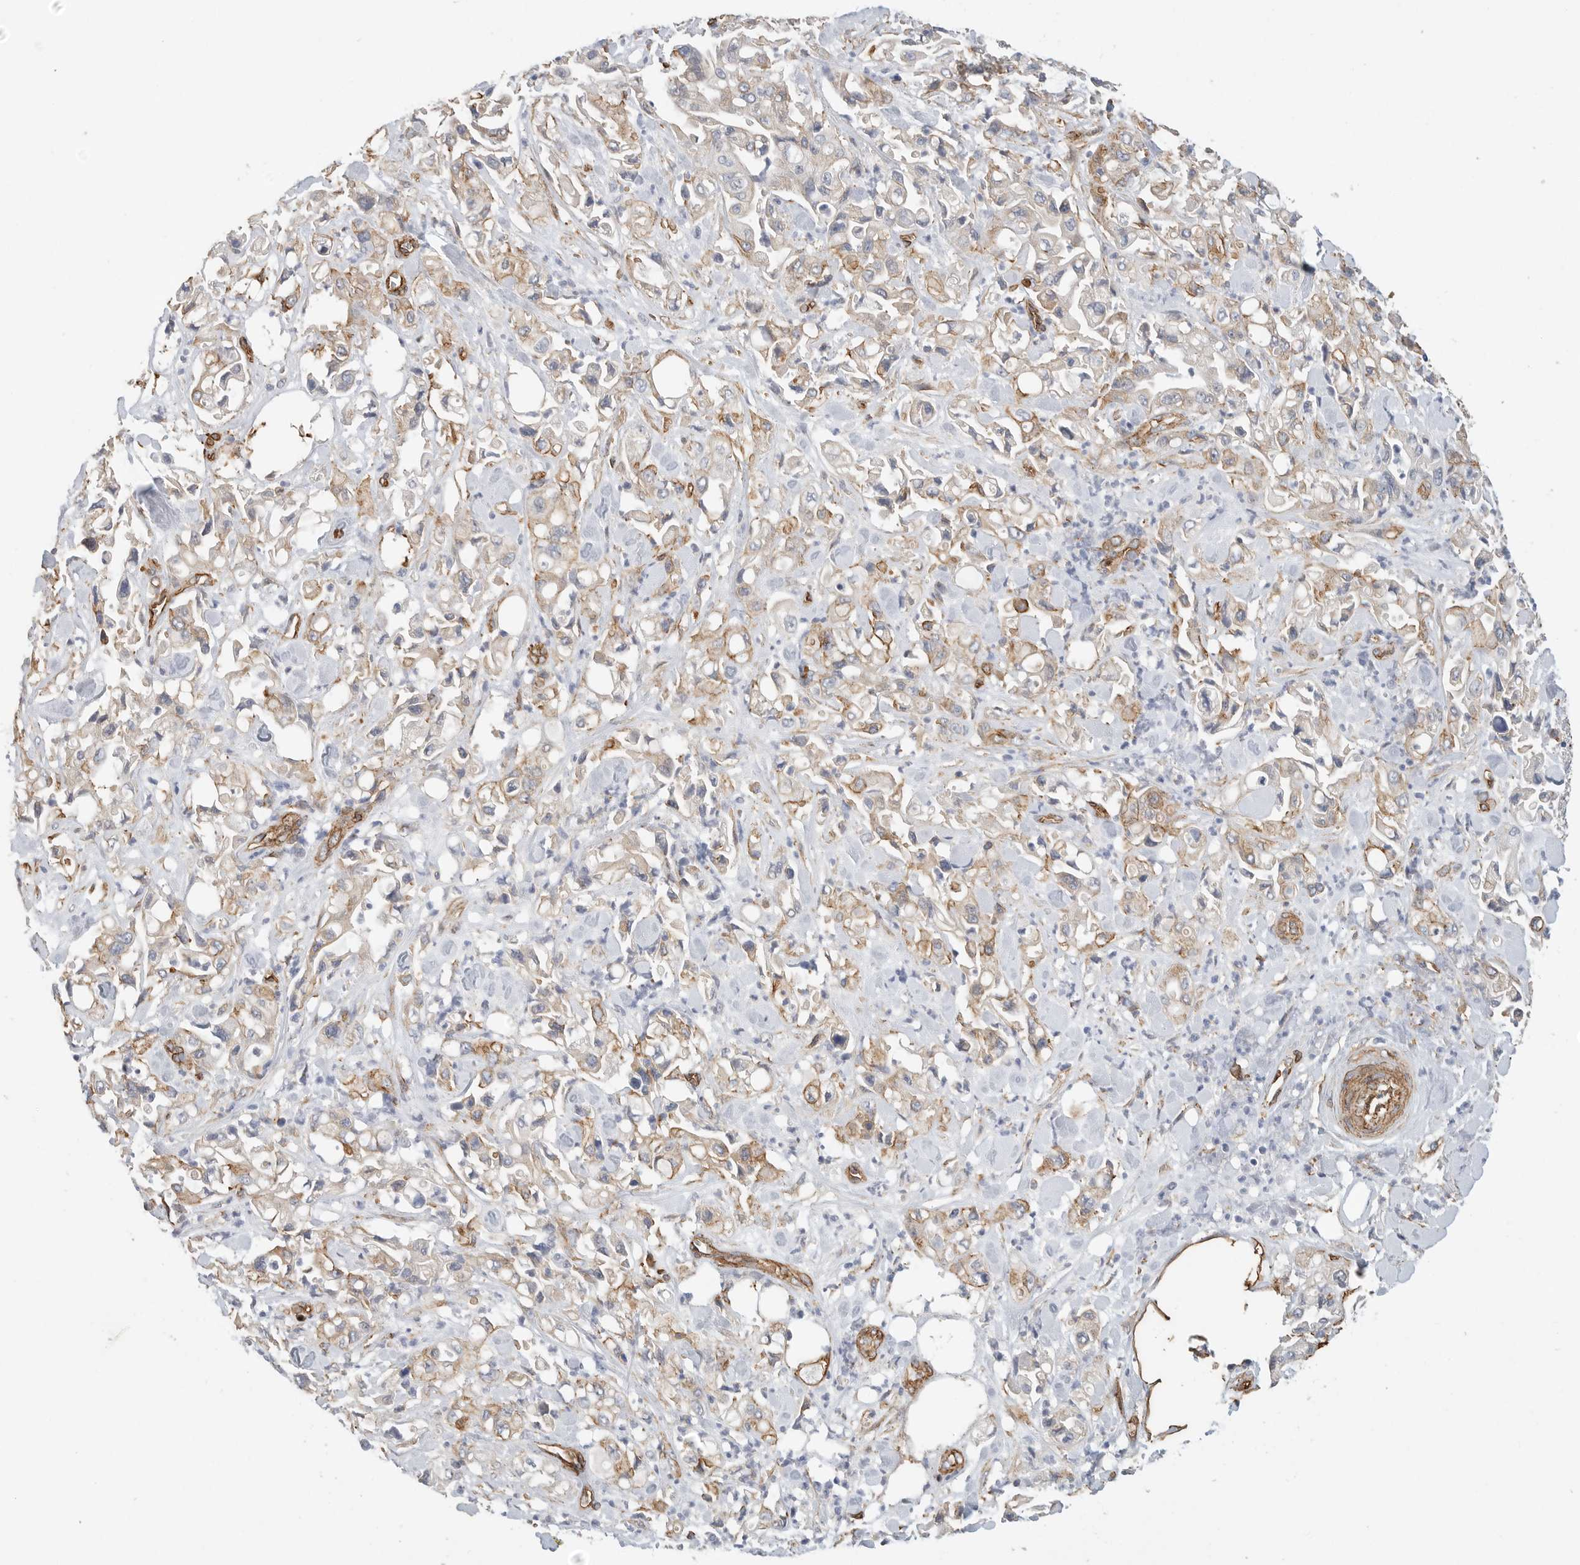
{"staining": {"intensity": "weak", "quantity": "25%-75%", "location": "cytoplasmic/membranous"}, "tissue": "pancreatic cancer", "cell_type": "Tumor cells", "image_type": "cancer", "snomed": [{"axis": "morphology", "description": "Adenocarcinoma, NOS"}, {"axis": "topography", "description": "Pancreas"}], "caption": "There is low levels of weak cytoplasmic/membranous expression in tumor cells of pancreatic cancer (adenocarcinoma), as demonstrated by immunohistochemical staining (brown color).", "gene": "JMJD4", "patient": {"sex": "male", "age": 70}}